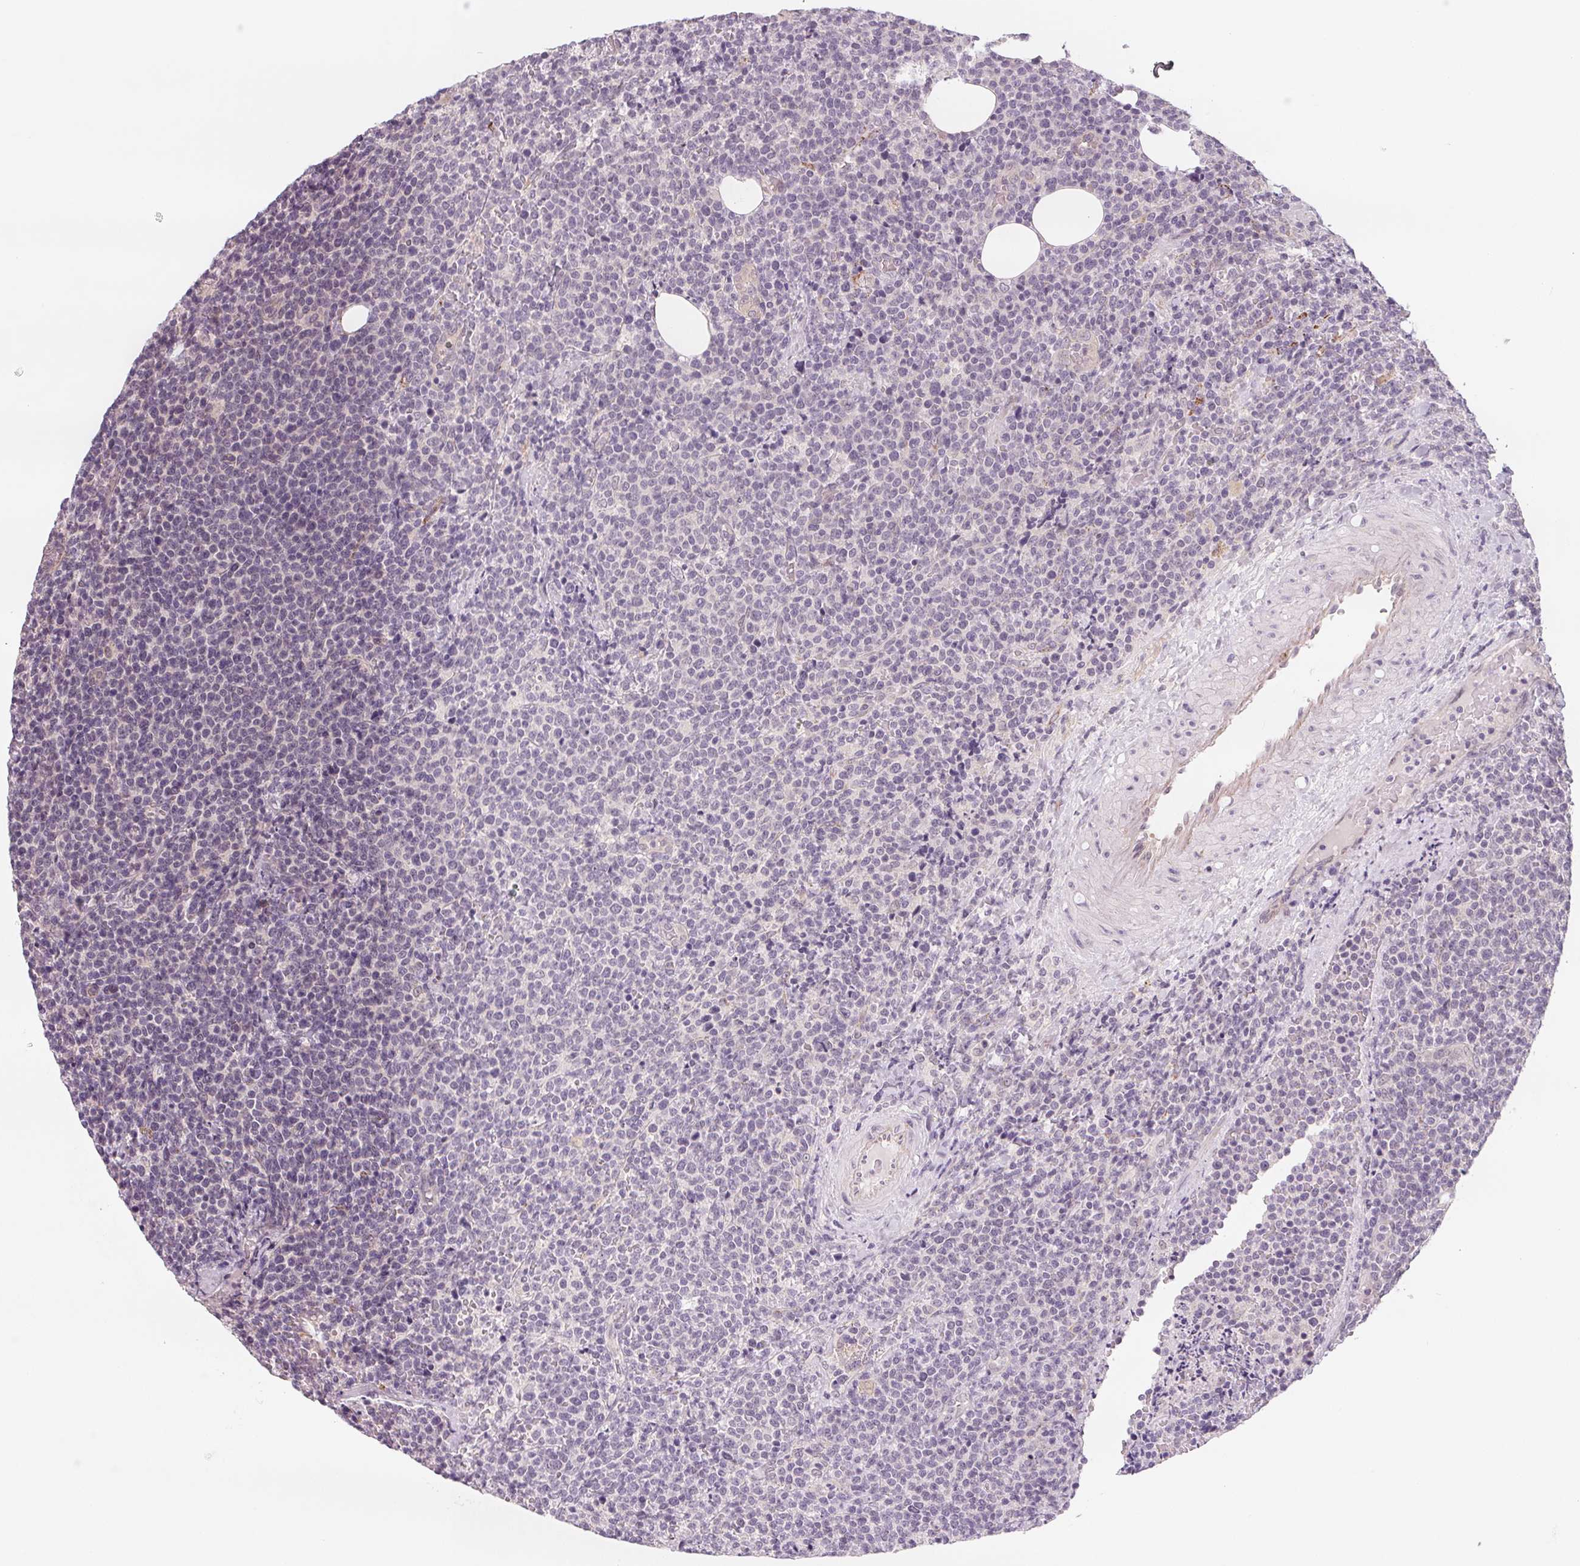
{"staining": {"intensity": "negative", "quantity": "none", "location": "none"}, "tissue": "lymphoma", "cell_type": "Tumor cells", "image_type": "cancer", "snomed": [{"axis": "morphology", "description": "Malignant lymphoma, non-Hodgkin's type, High grade"}, {"axis": "topography", "description": "Lymph node"}], "caption": "The immunohistochemistry (IHC) micrograph has no significant expression in tumor cells of lymphoma tissue.", "gene": "CFC1", "patient": {"sex": "male", "age": 61}}